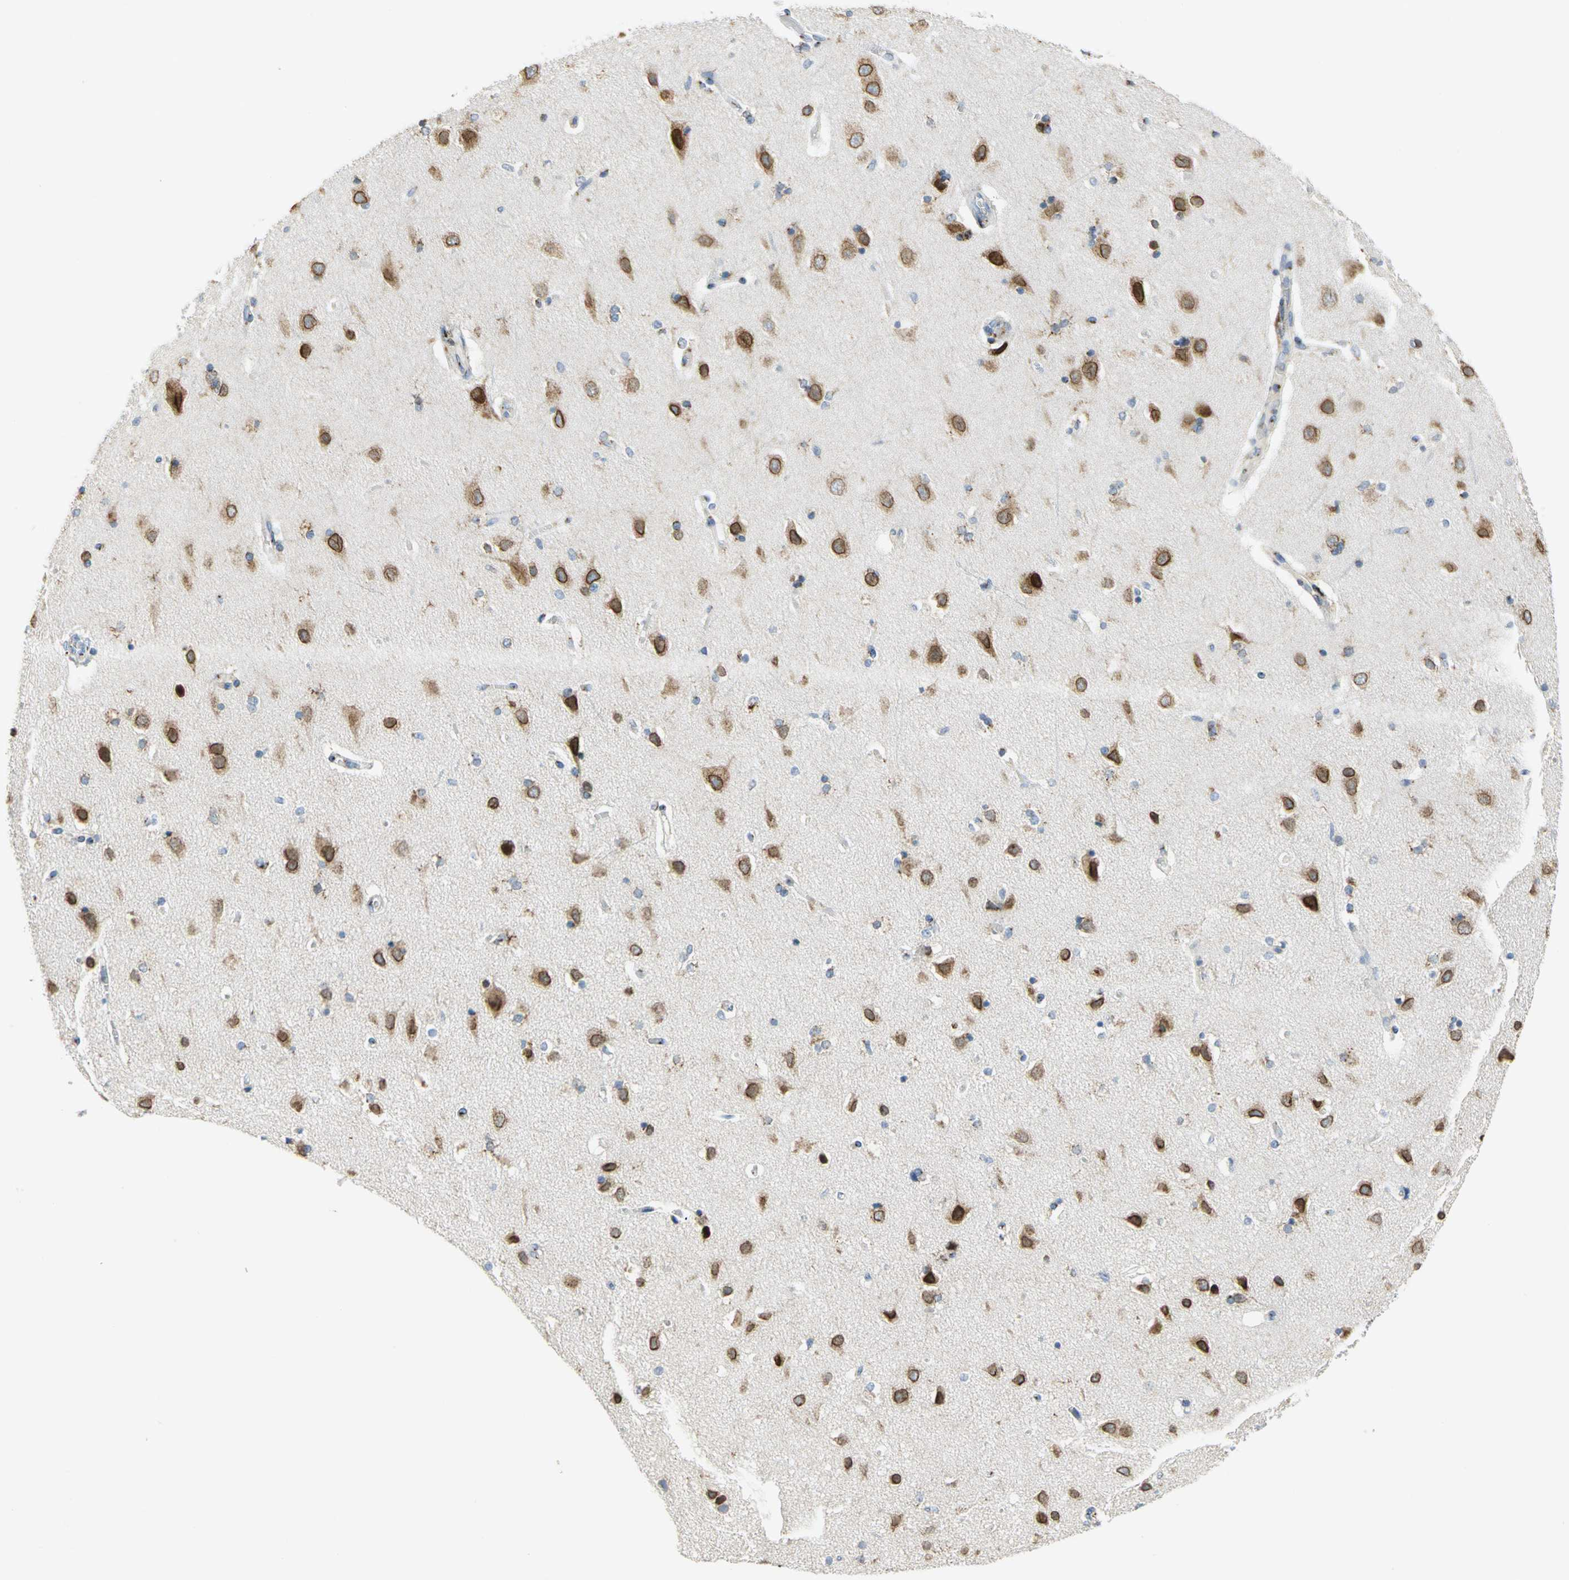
{"staining": {"intensity": "negative", "quantity": "none", "location": "none"}, "tissue": "cerebral cortex", "cell_type": "Endothelial cells", "image_type": "normal", "snomed": [{"axis": "morphology", "description": "Normal tissue, NOS"}, {"axis": "topography", "description": "Cerebral cortex"}], "caption": "A photomicrograph of cerebral cortex stained for a protein displays no brown staining in endothelial cells. (Stains: DAB immunohistochemistry (IHC) with hematoxylin counter stain, Microscopy: brightfield microscopy at high magnification).", "gene": "GPR3", "patient": {"sex": "female", "age": 54}}